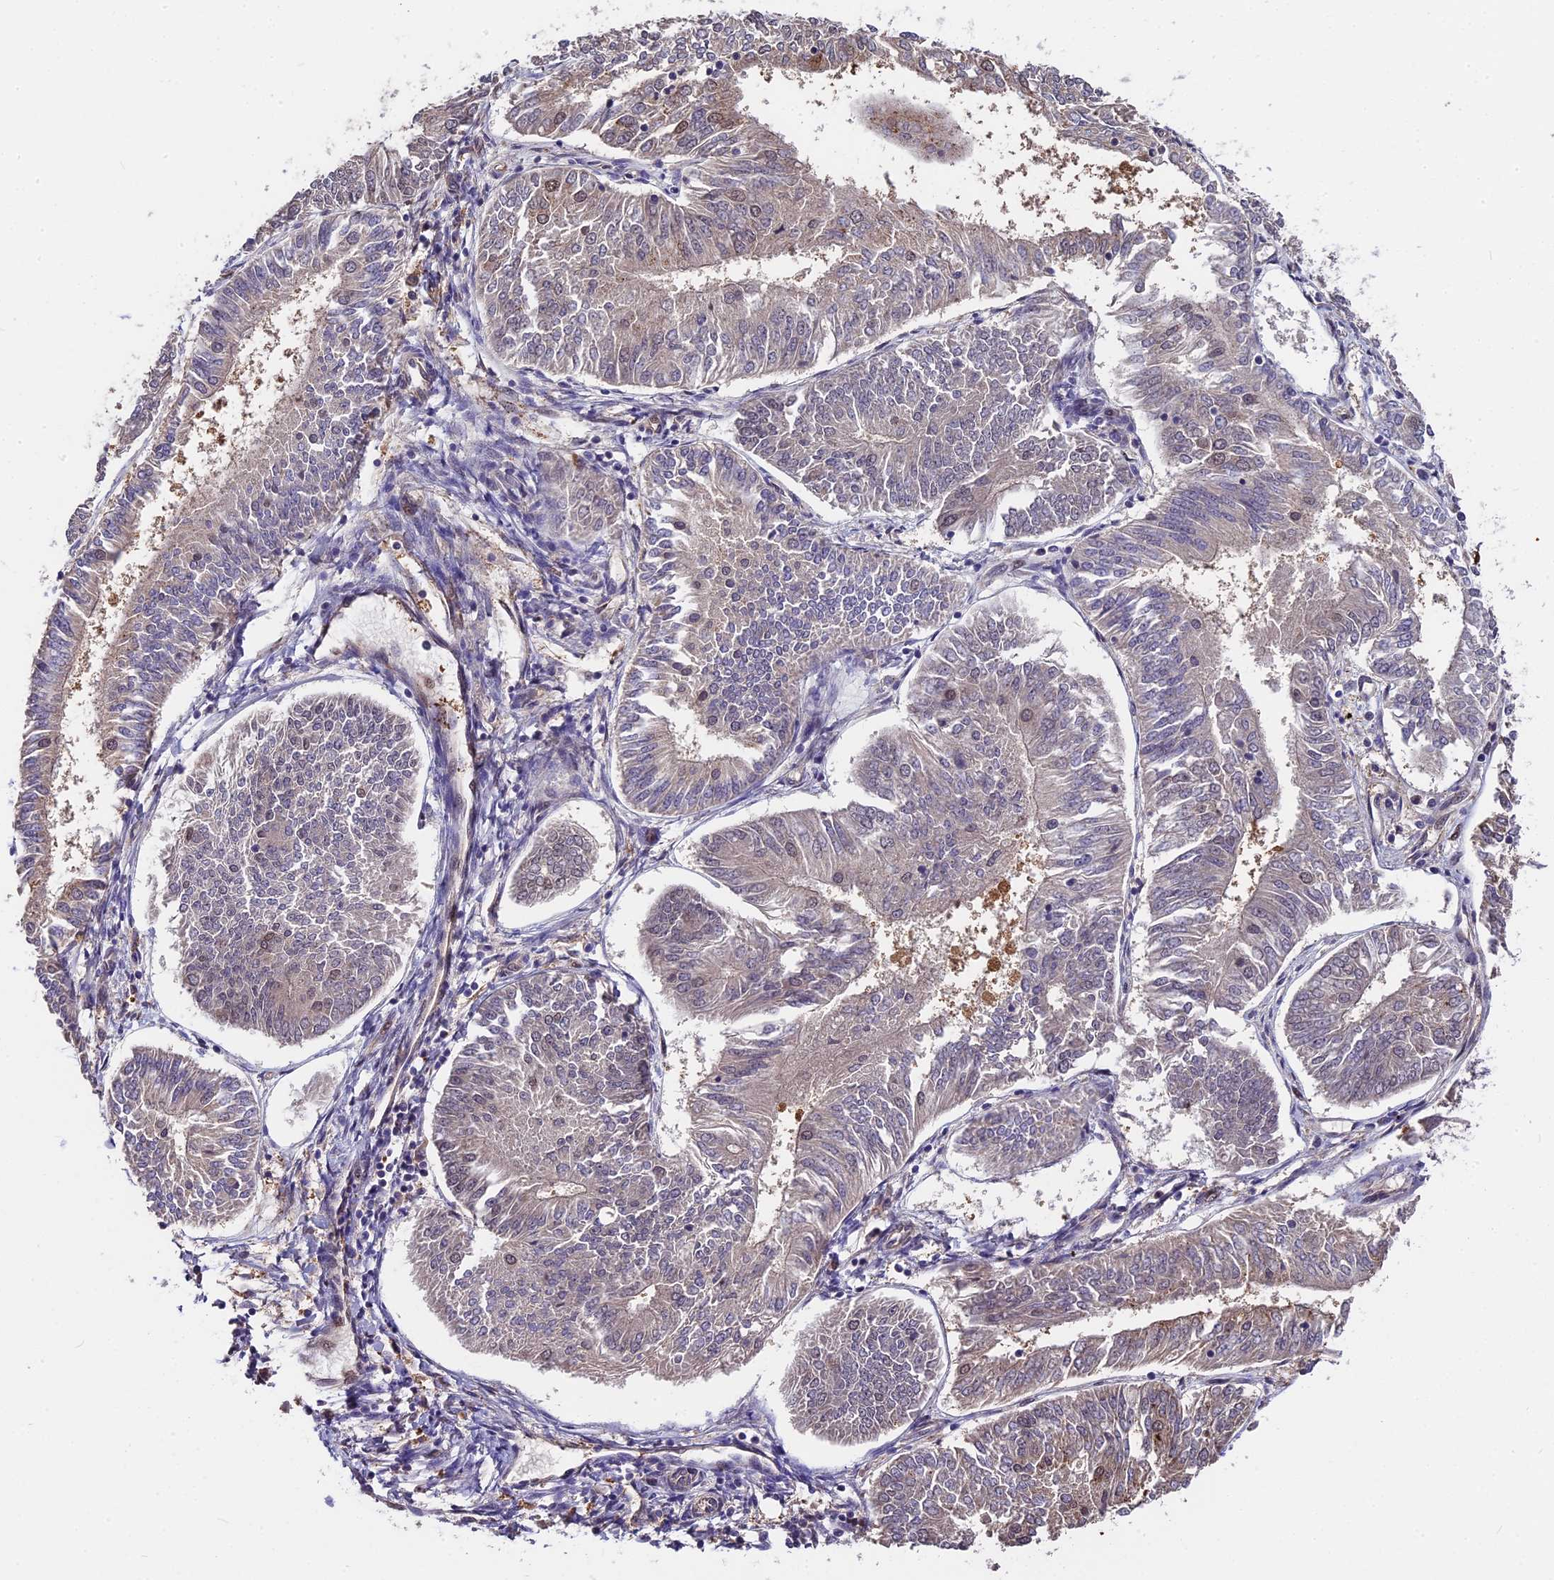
{"staining": {"intensity": "strong", "quantity": "25%-75%", "location": "cytoplasmic/membranous"}, "tissue": "endometrial cancer", "cell_type": "Tumor cells", "image_type": "cancer", "snomed": [{"axis": "morphology", "description": "Adenocarcinoma, NOS"}, {"axis": "topography", "description": "Endometrium"}], "caption": "The immunohistochemical stain labels strong cytoplasmic/membranous expression in tumor cells of adenocarcinoma (endometrial) tissue.", "gene": "ADRM1", "patient": {"sex": "female", "age": 58}}